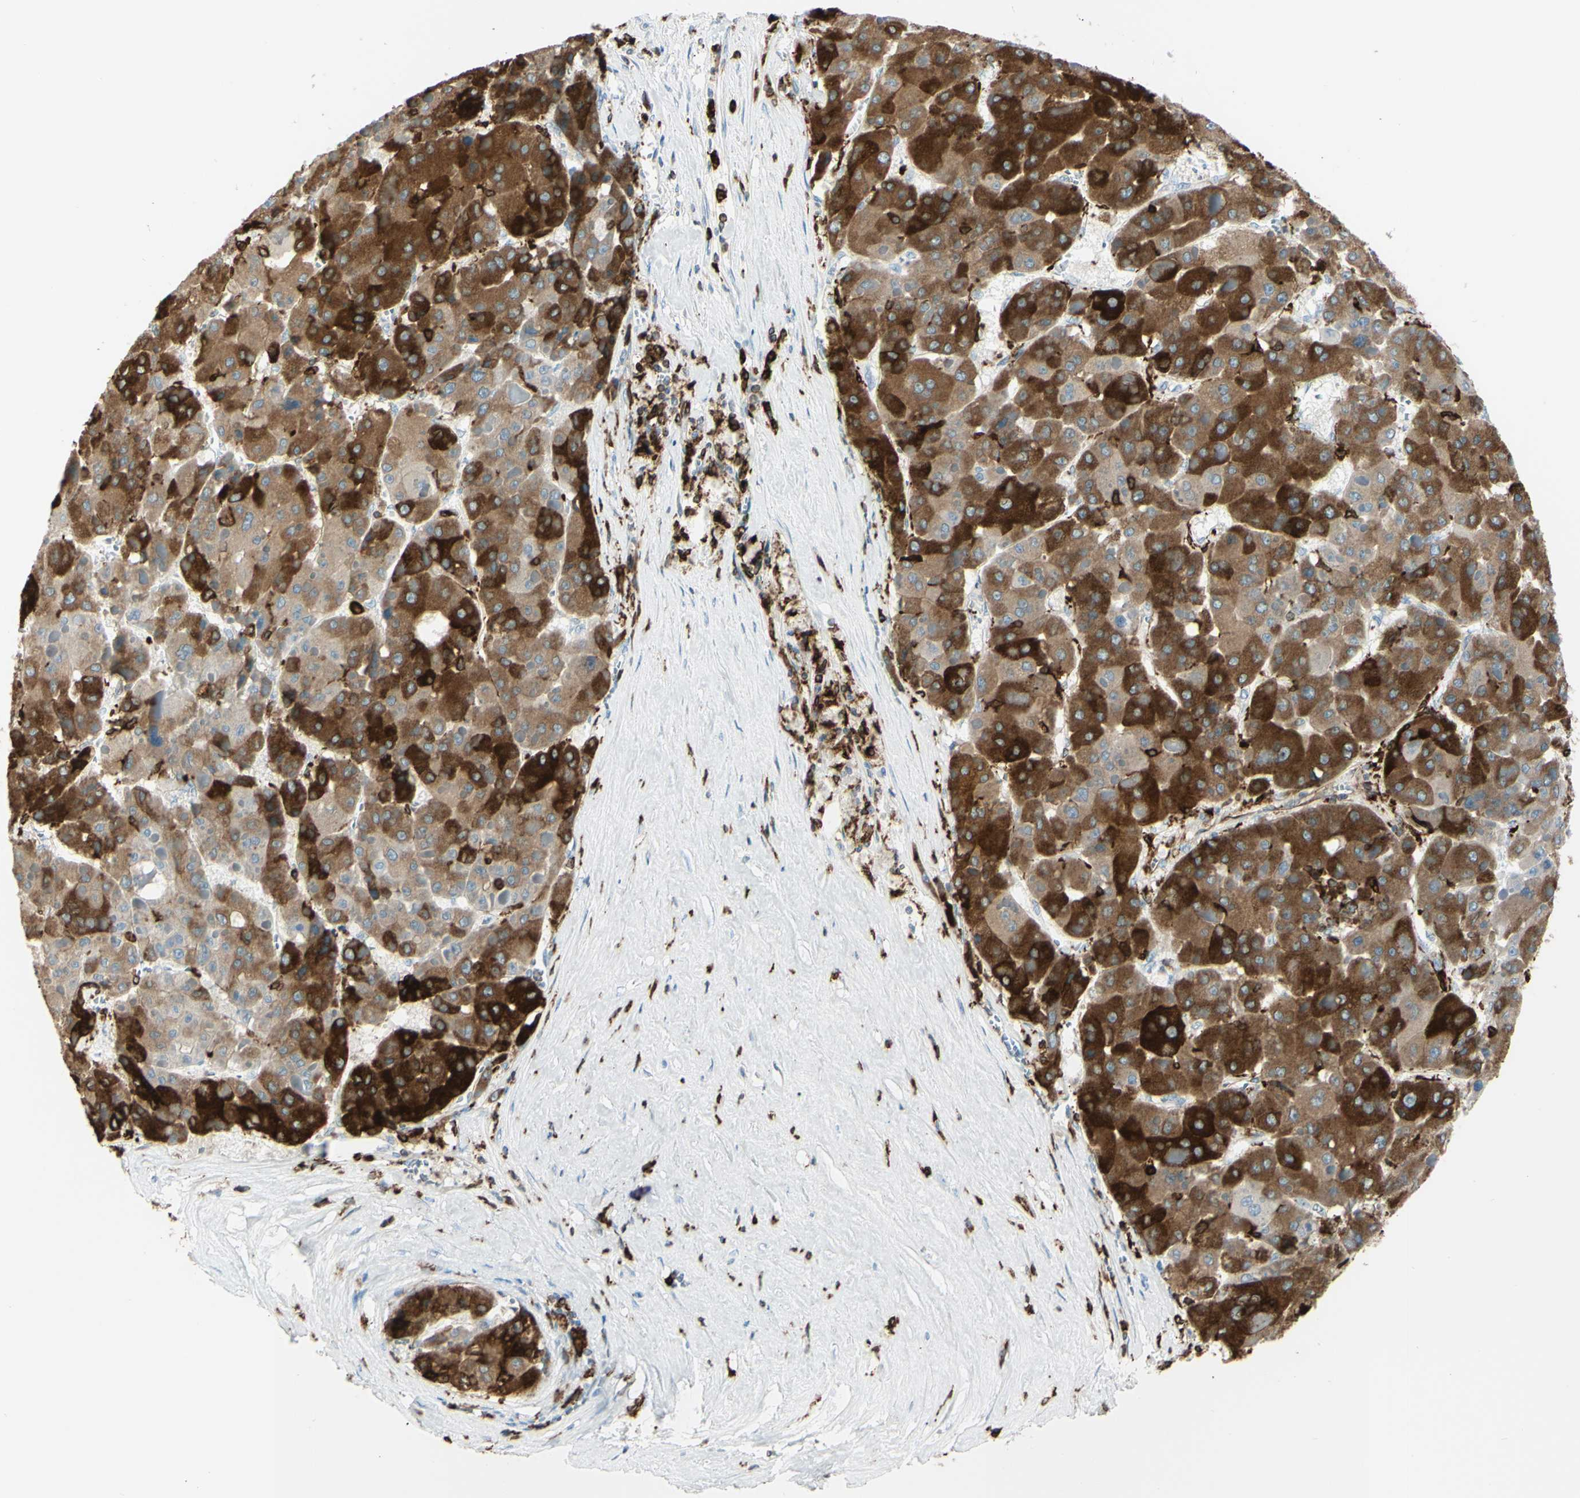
{"staining": {"intensity": "strong", "quantity": ">75%", "location": "cytoplasmic/membranous"}, "tissue": "liver cancer", "cell_type": "Tumor cells", "image_type": "cancer", "snomed": [{"axis": "morphology", "description": "Carcinoma, Hepatocellular, NOS"}, {"axis": "topography", "description": "Liver"}], "caption": "Approximately >75% of tumor cells in liver hepatocellular carcinoma display strong cytoplasmic/membranous protein staining as visualized by brown immunohistochemical staining.", "gene": "CD74", "patient": {"sex": "female", "age": 73}}